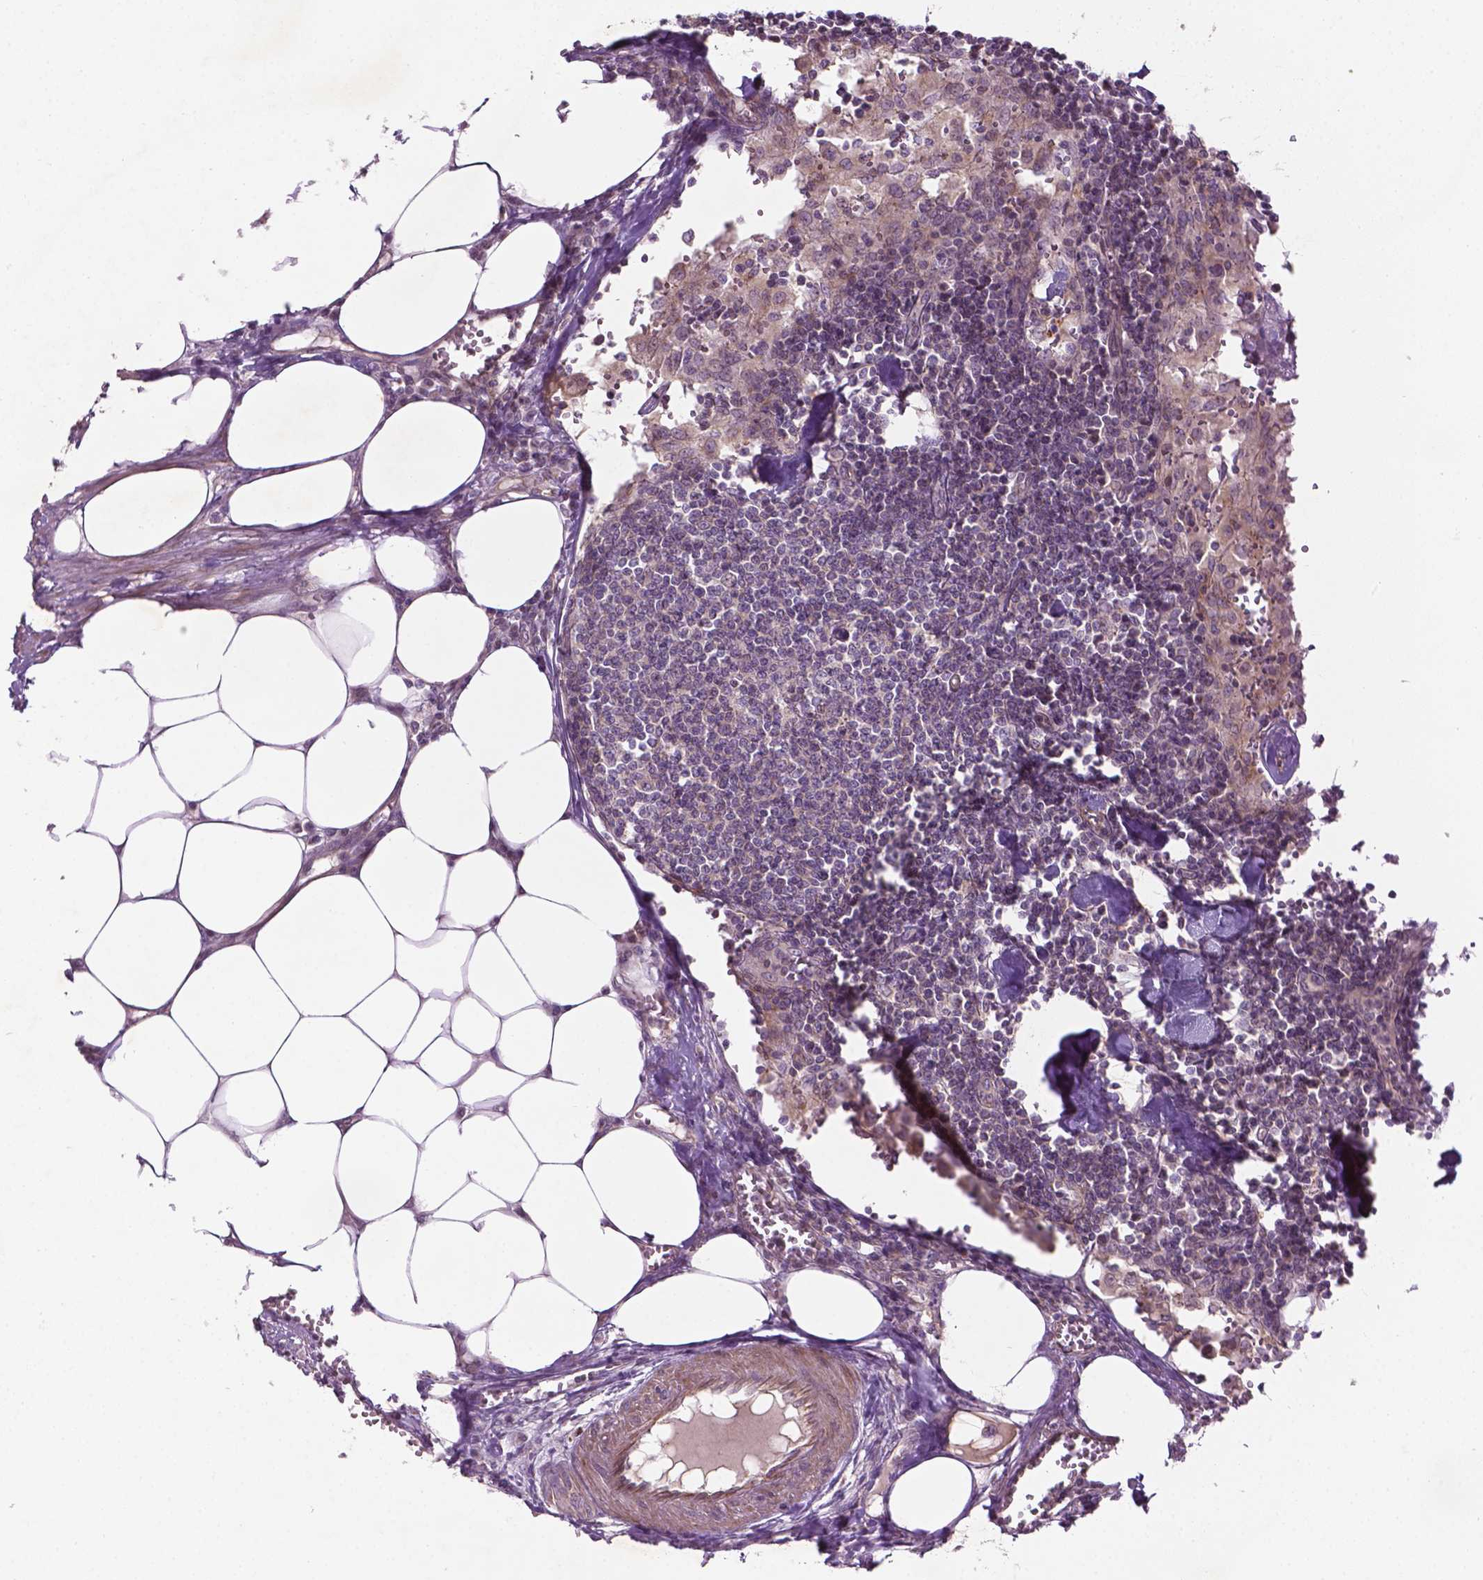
{"staining": {"intensity": "weak", "quantity": "<25%", "location": "cytoplasmic/membranous"}, "tissue": "lymph node", "cell_type": "Germinal center cells", "image_type": "normal", "snomed": [{"axis": "morphology", "description": "Normal tissue, NOS"}, {"axis": "topography", "description": "Lymph node"}], "caption": "High magnification brightfield microscopy of benign lymph node stained with DAB (brown) and counterstained with hematoxylin (blue): germinal center cells show no significant staining.", "gene": "TCHP", "patient": {"sex": "male", "age": 55}}